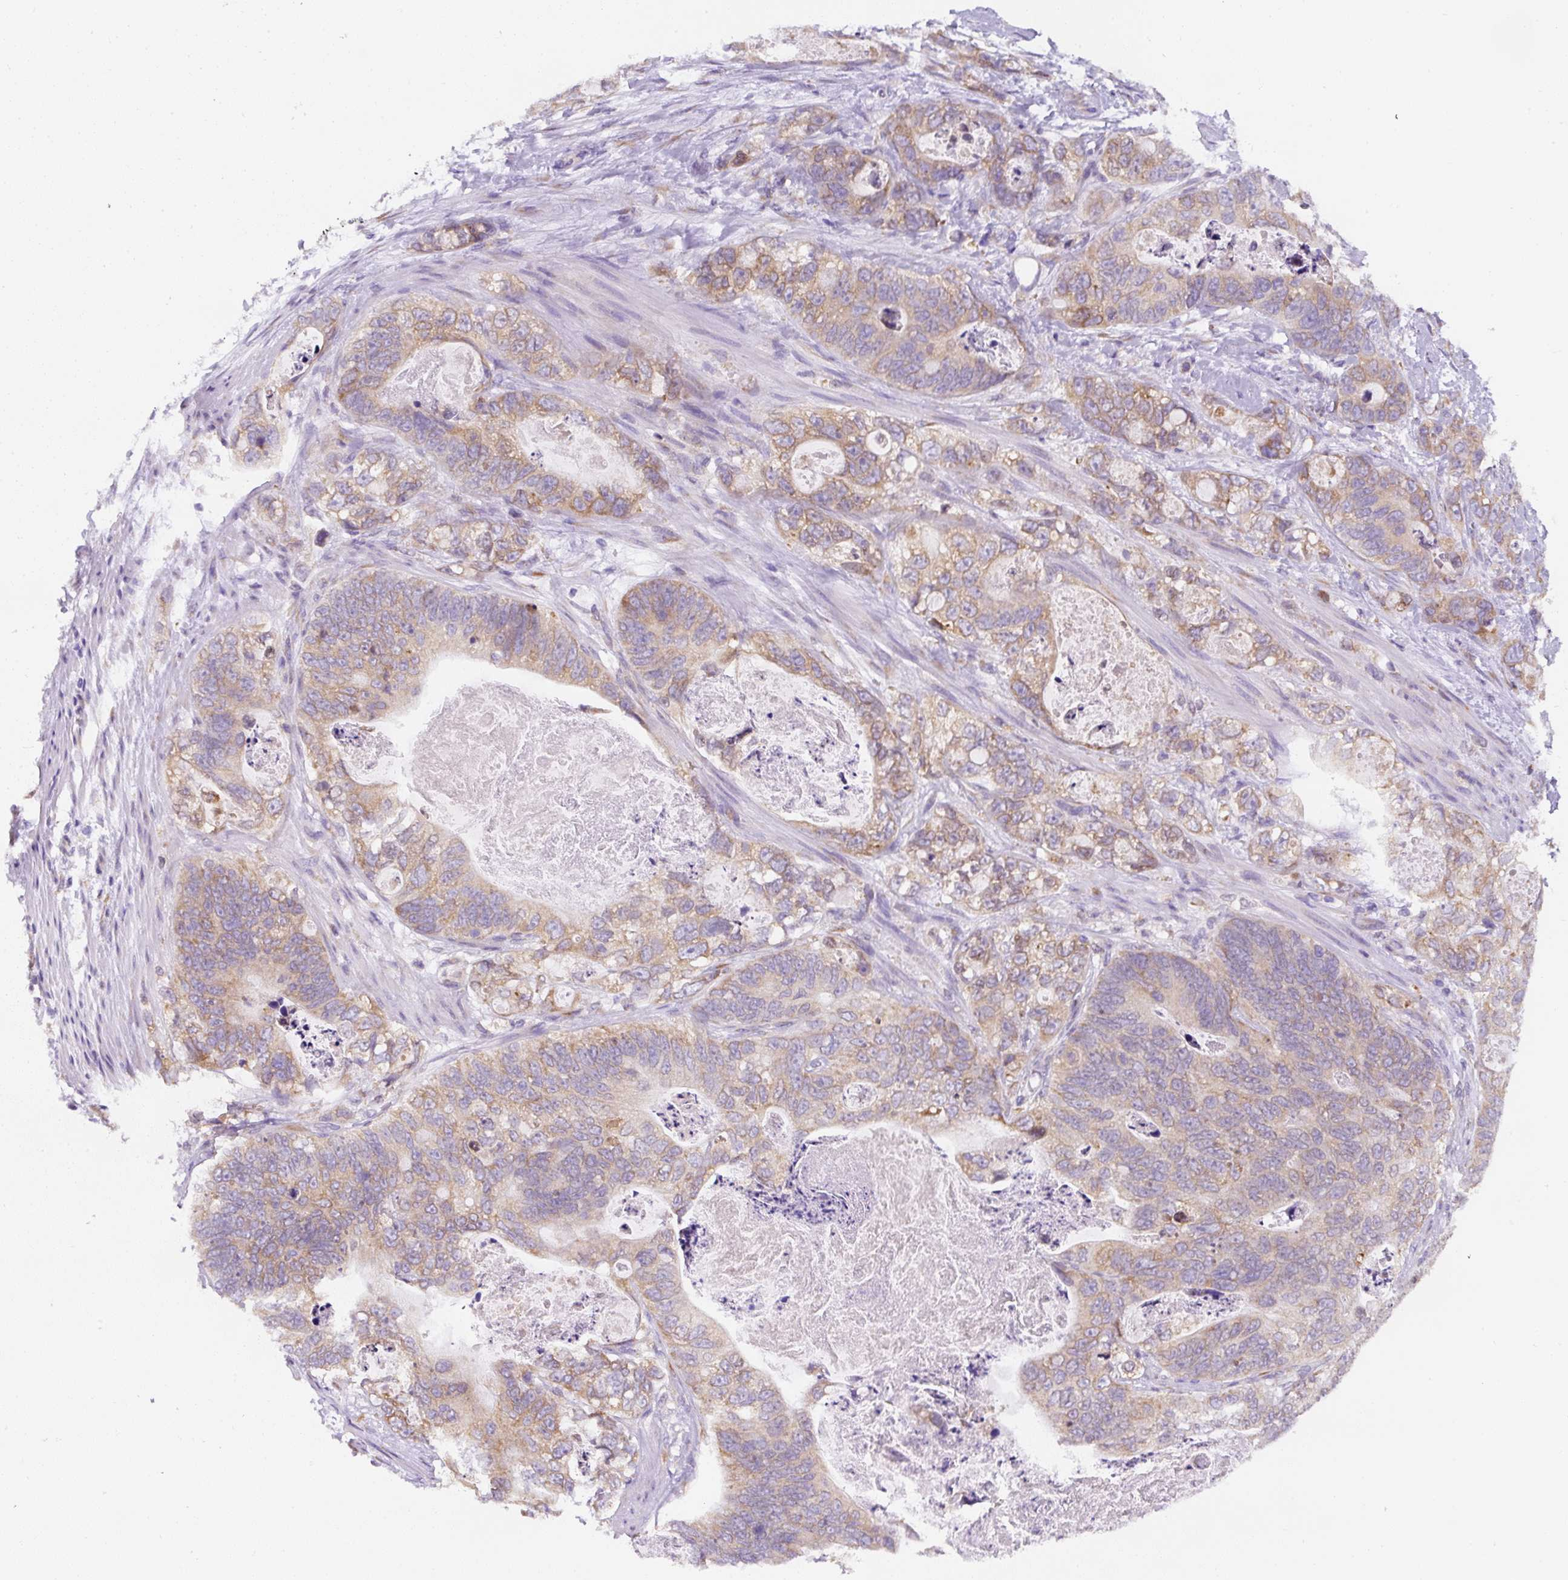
{"staining": {"intensity": "moderate", "quantity": ">75%", "location": "cytoplasmic/membranous"}, "tissue": "stomach cancer", "cell_type": "Tumor cells", "image_type": "cancer", "snomed": [{"axis": "morphology", "description": "Normal tissue, NOS"}, {"axis": "morphology", "description": "Adenocarcinoma, NOS"}, {"axis": "topography", "description": "Stomach"}], "caption": "There is medium levels of moderate cytoplasmic/membranous positivity in tumor cells of stomach cancer, as demonstrated by immunohistochemical staining (brown color).", "gene": "DDOST", "patient": {"sex": "female", "age": 89}}